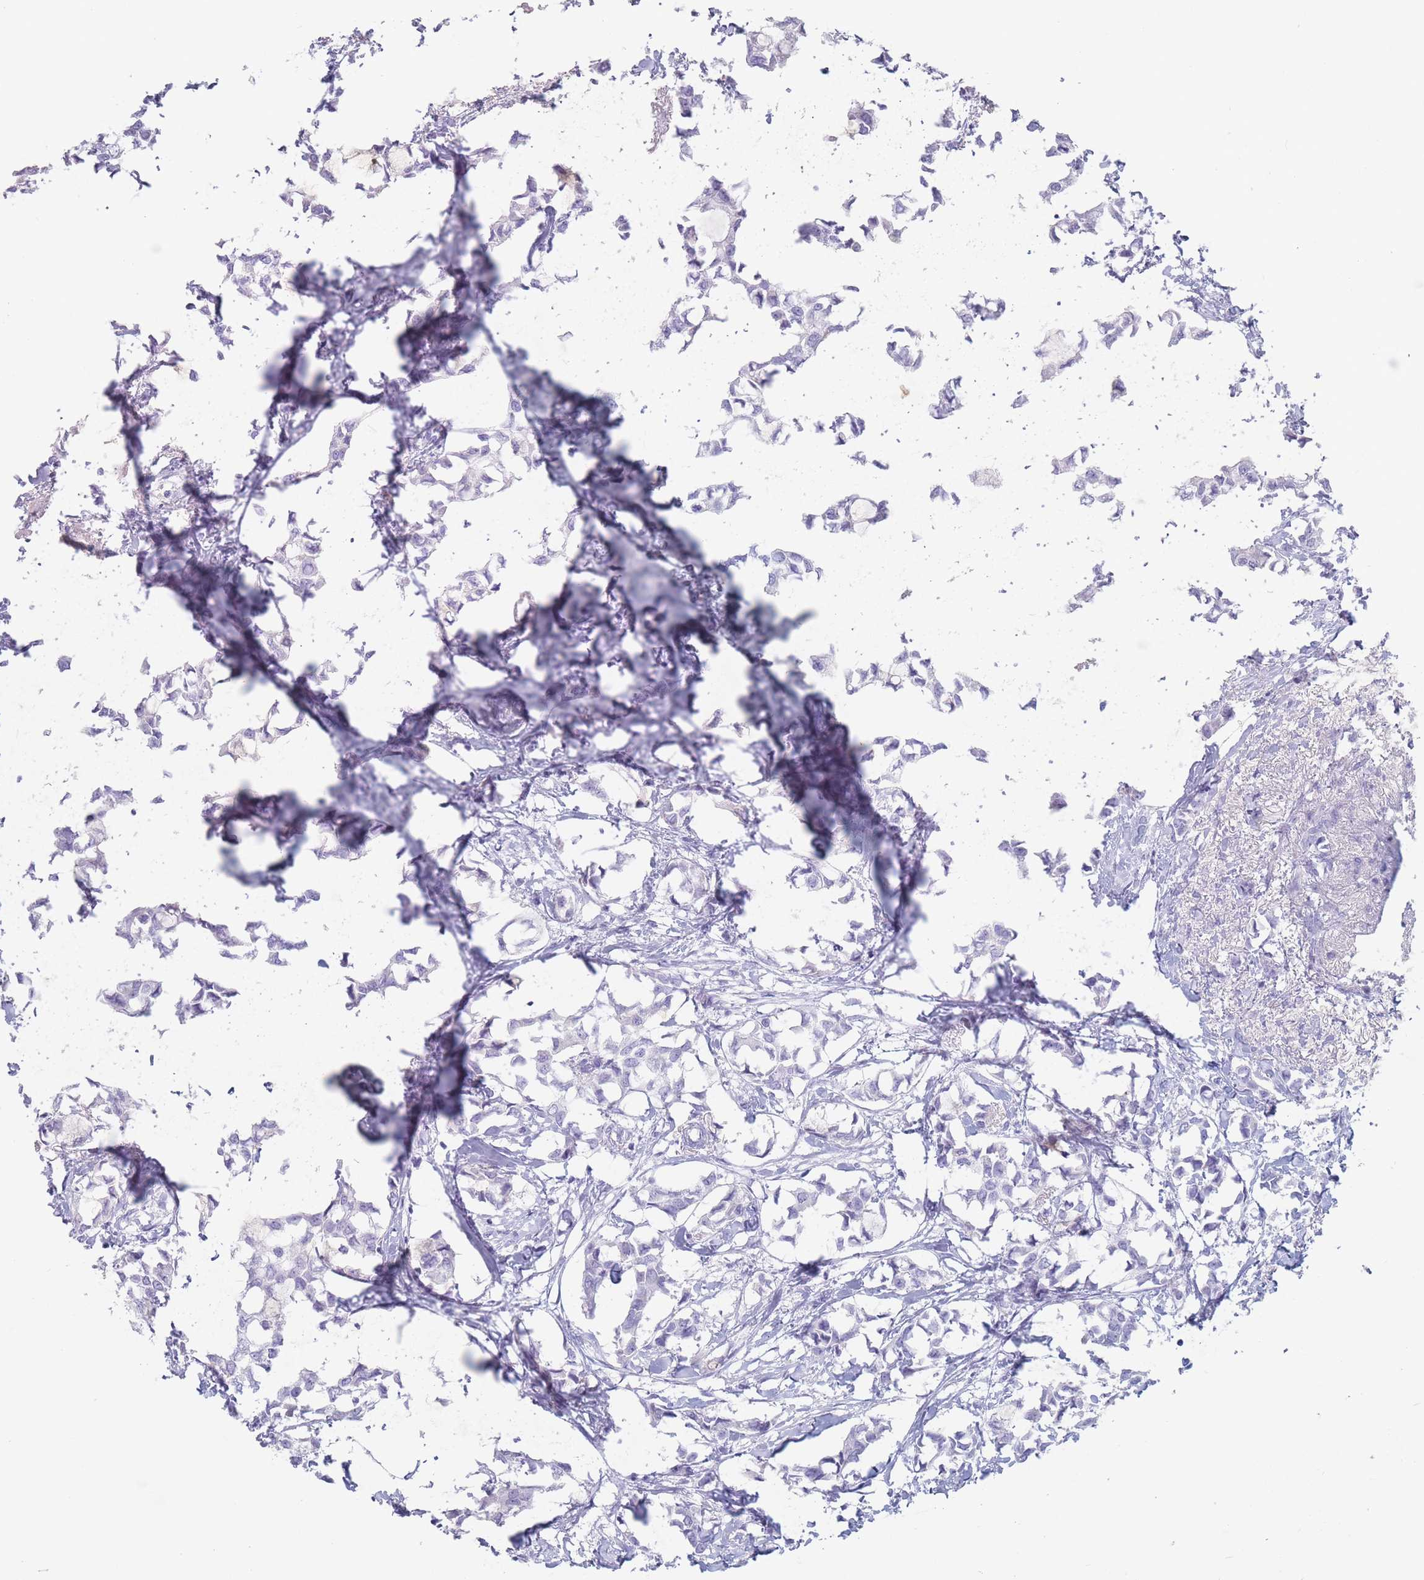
{"staining": {"intensity": "negative", "quantity": "none", "location": "none"}, "tissue": "breast cancer", "cell_type": "Tumor cells", "image_type": "cancer", "snomed": [{"axis": "morphology", "description": "Duct carcinoma"}, {"axis": "topography", "description": "Breast"}], "caption": "IHC of human breast intraductal carcinoma demonstrates no staining in tumor cells.", "gene": "ST3GAL5", "patient": {"sex": "female", "age": 73}}